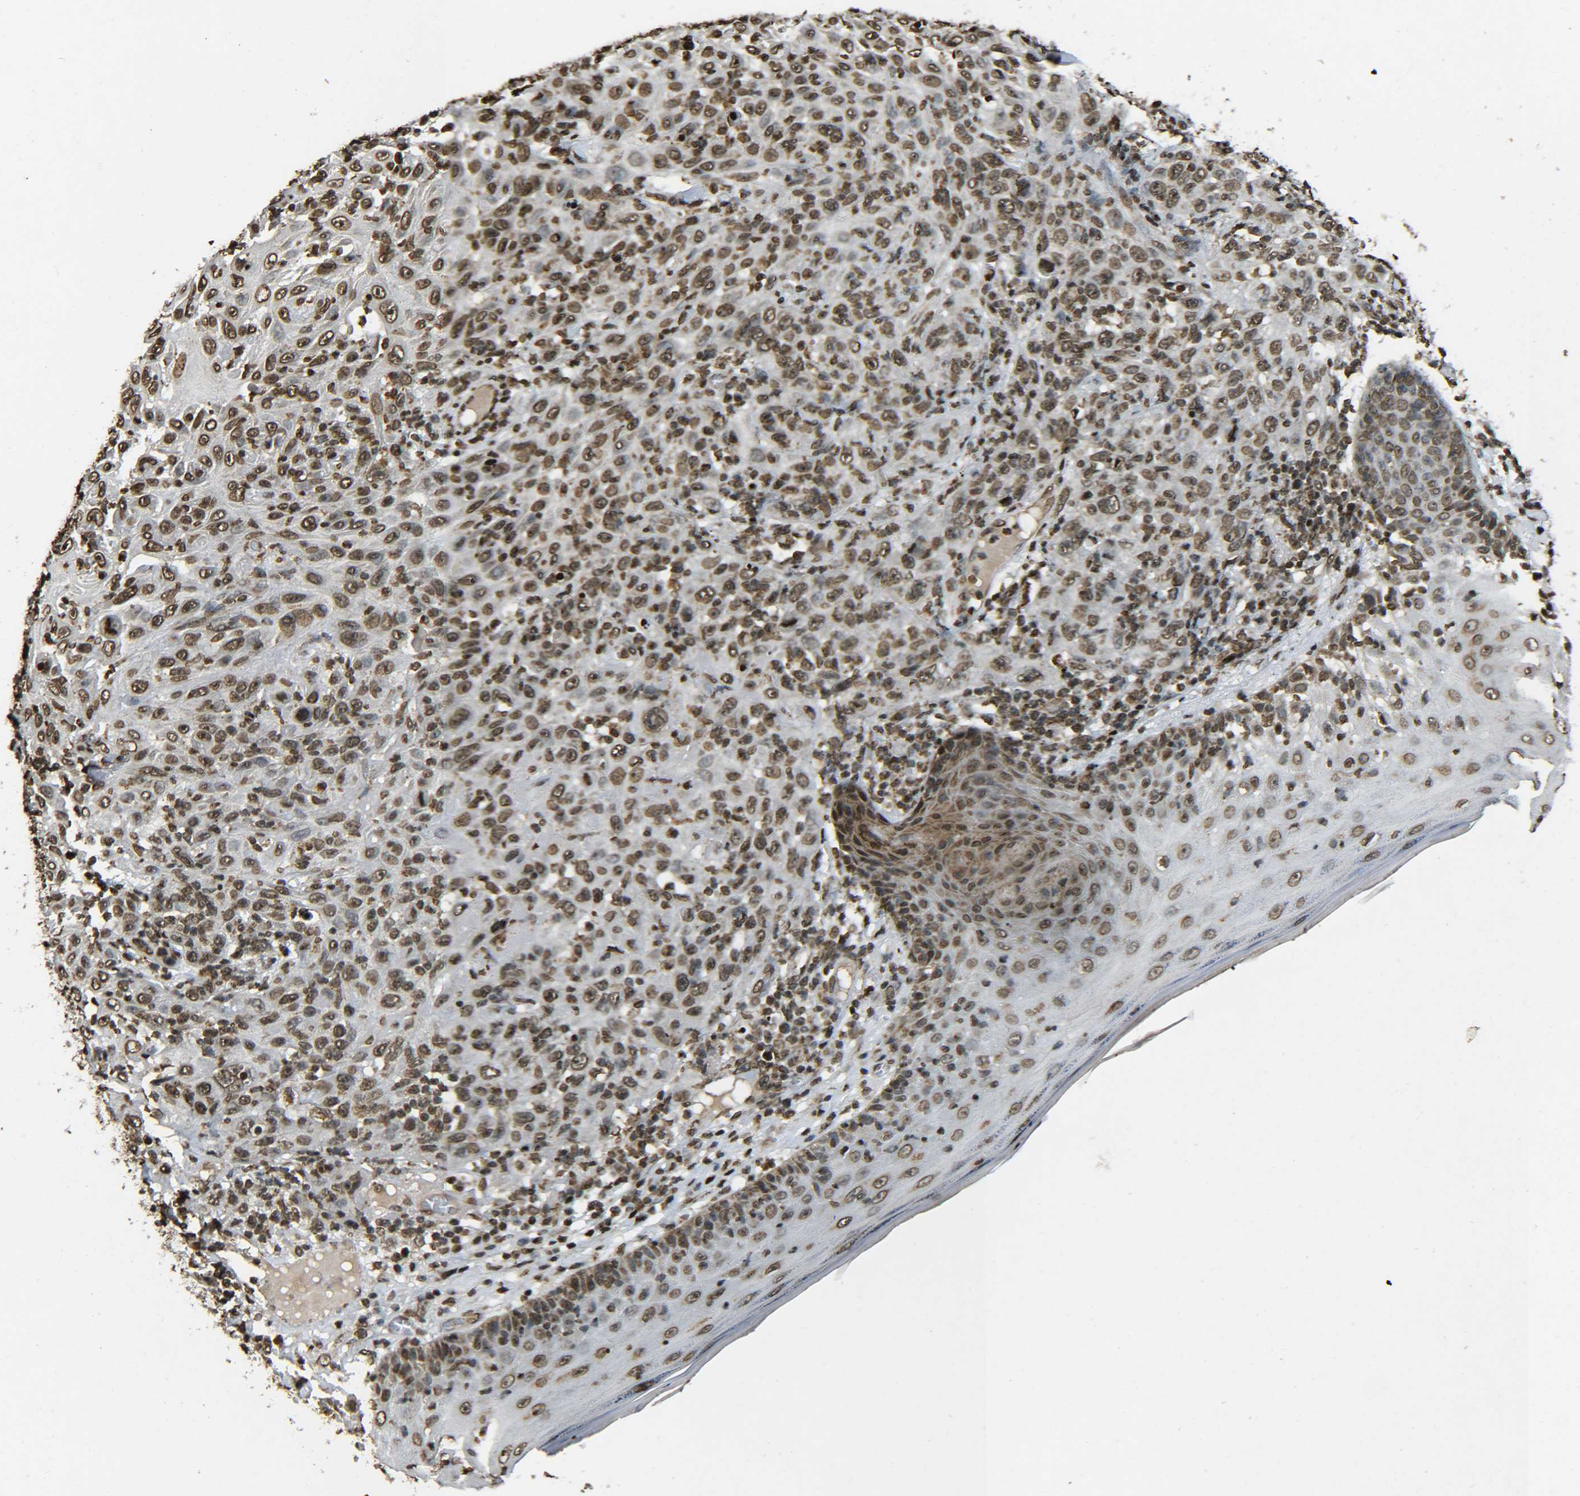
{"staining": {"intensity": "moderate", "quantity": ">75%", "location": "nuclear"}, "tissue": "skin cancer", "cell_type": "Tumor cells", "image_type": "cancer", "snomed": [{"axis": "morphology", "description": "Squamous cell carcinoma, NOS"}, {"axis": "topography", "description": "Skin"}], "caption": "Human skin squamous cell carcinoma stained with a protein marker exhibits moderate staining in tumor cells.", "gene": "NEUROG2", "patient": {"sex": "female", "age": 88}}